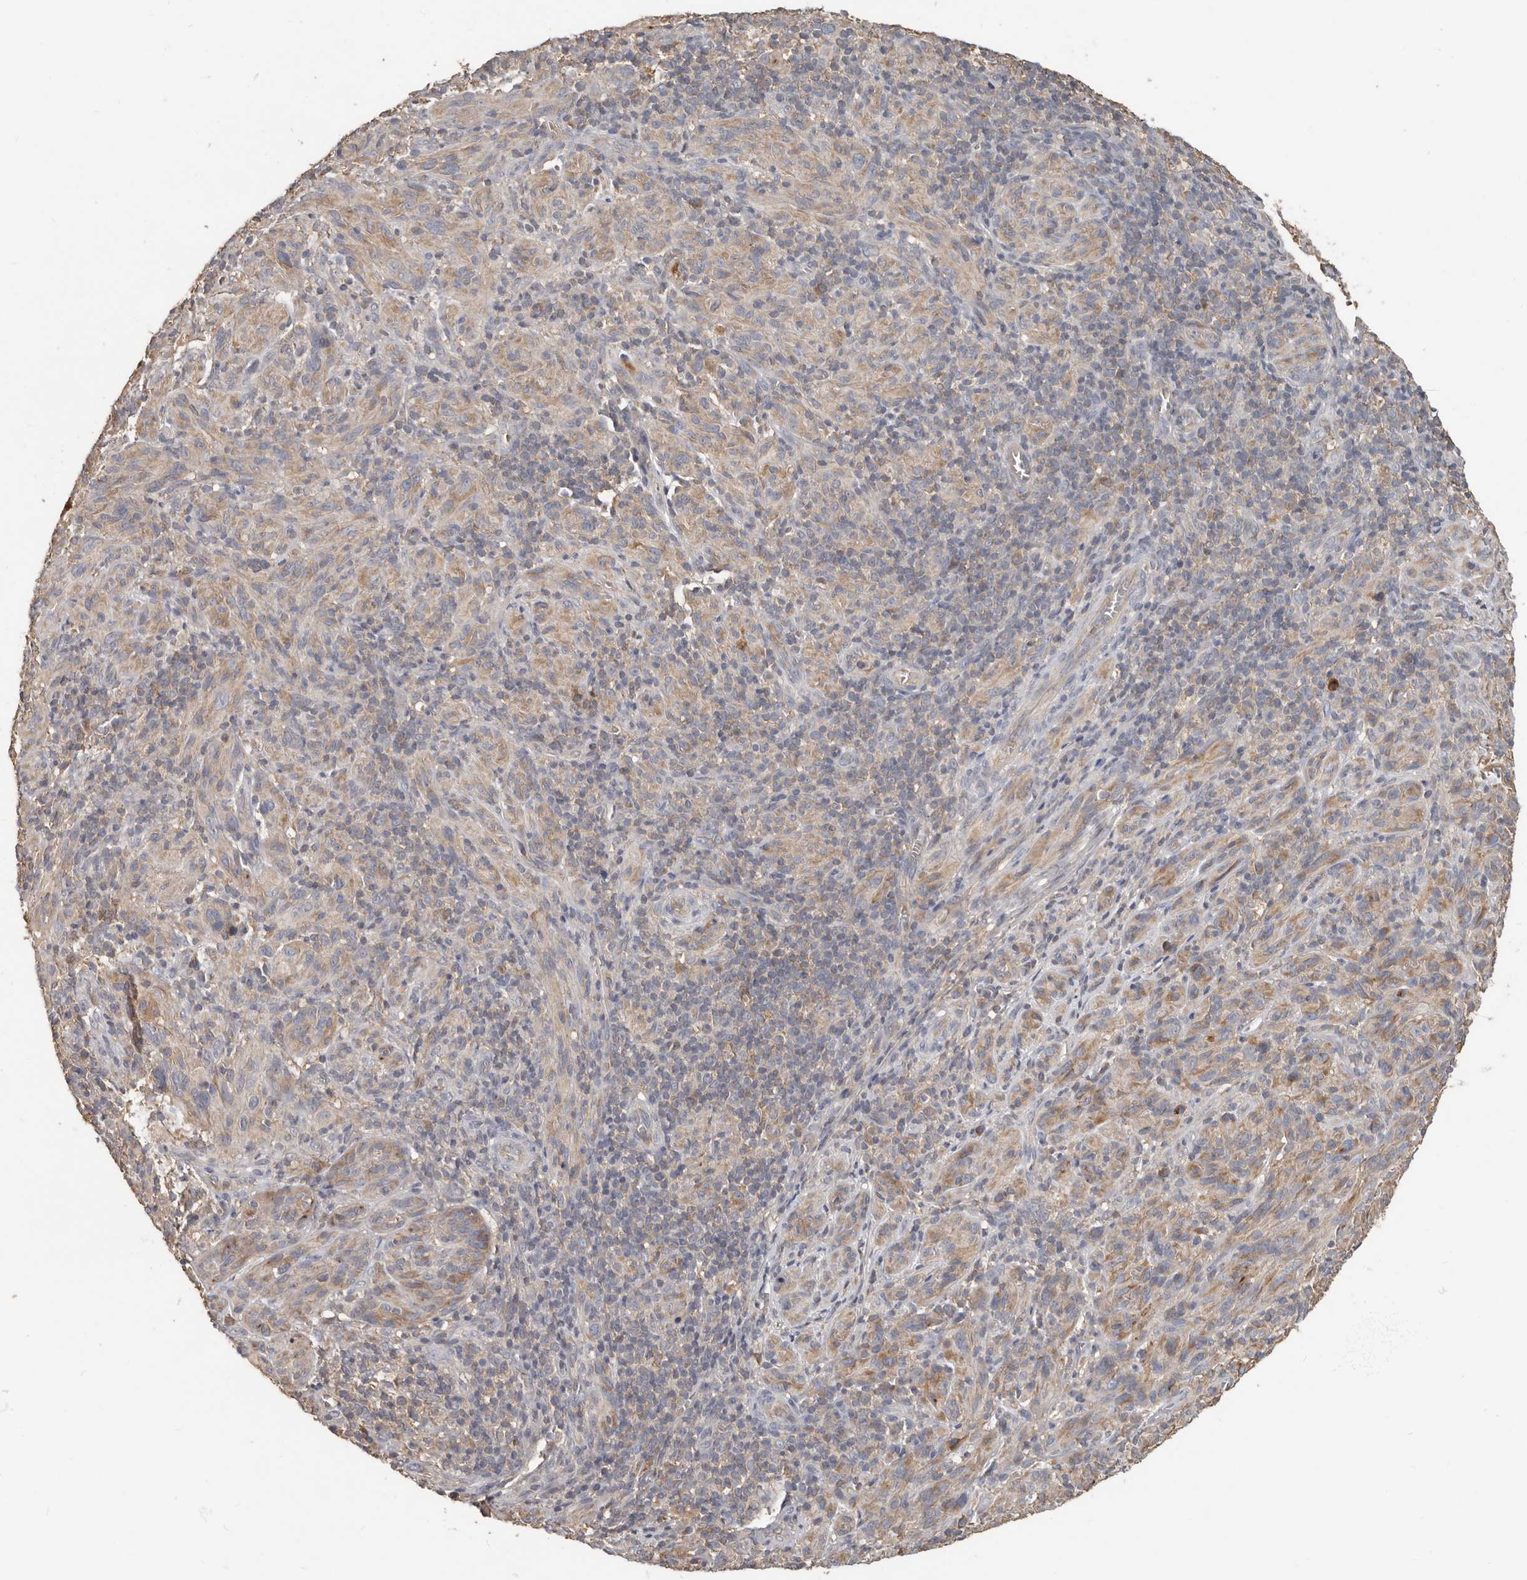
{"staining": {"intensity": "weak", "quantity": ">75%", "location": "cytoplasmic/membranous"}, "tissue": "melanoma", "cell_type": "Tumor cells", "image_type": "cancer", "snomed": [{"axis": "morphology", "description": "Malignant melanoma, NOS"}, {"axis": "topography", "description": "Skin of head"}], "caption": "Immunohistochemistry (DAB (3,3'-diaminobenzidine)) staining of human malignant melanoma demonstrates weak cytoplasmic/membranous protein staining in about >75% of tumor cells.", "gene": "KIF26B", "patient": {"sex": "male", "age": 96}}